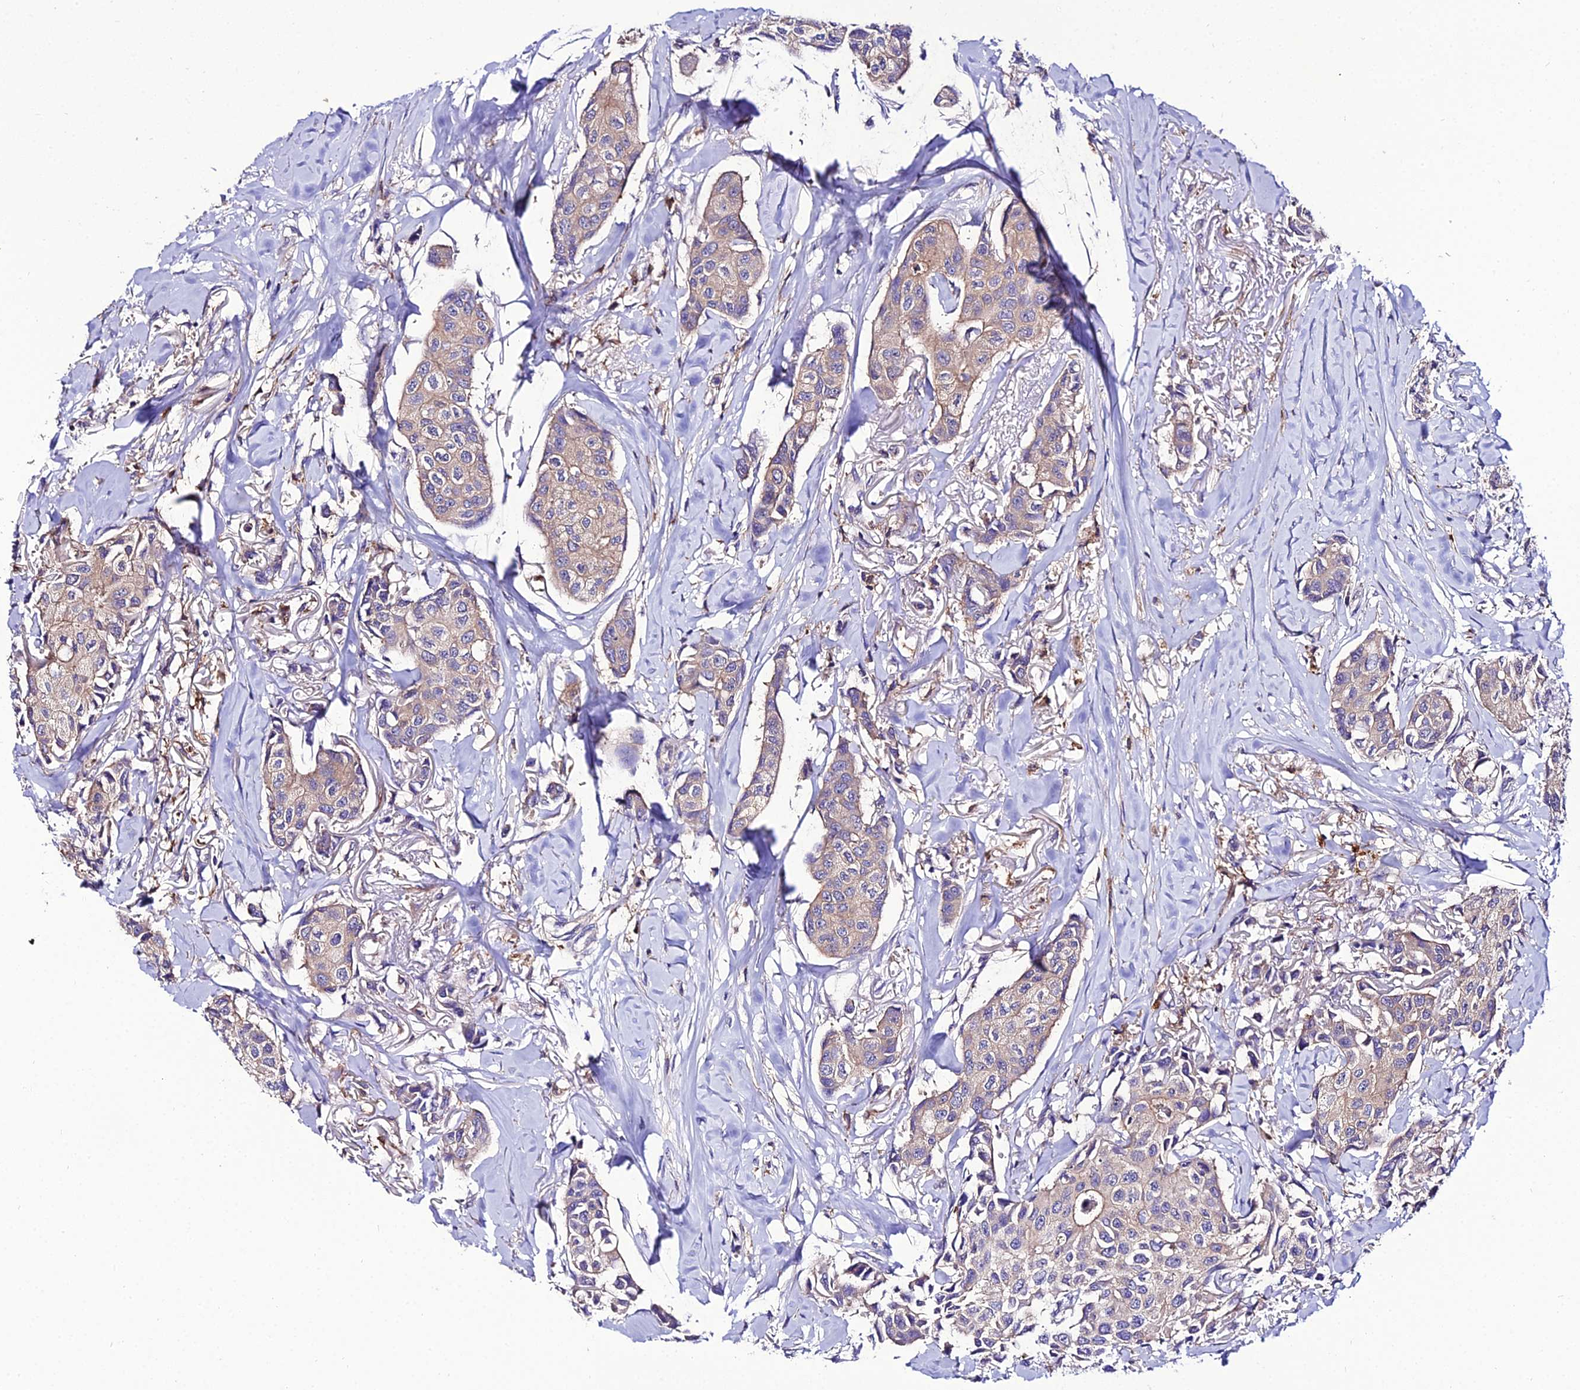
{"staining": {"intensity": "weak", "quantity": "25%-75%", "location": "cytoplasmic/membranous"}, "tissue": "breast cancer", "cell_type": "Tumor cells", "image_type": "cancer", "snomed": [{"axis": "morphology", "description": "Duct carcinoma"}, {"axis": "topography", "description": "Breast"}], "caption": "A micrograph showing weak cytoplasmic/membranous expression in about 25%-75% of tumor cells in breast intraductal carcinoma, as visualized by brown immunohistochemical staining.", "gene": "C2orf69", "patient": {"sex": "female", "age": 80}}